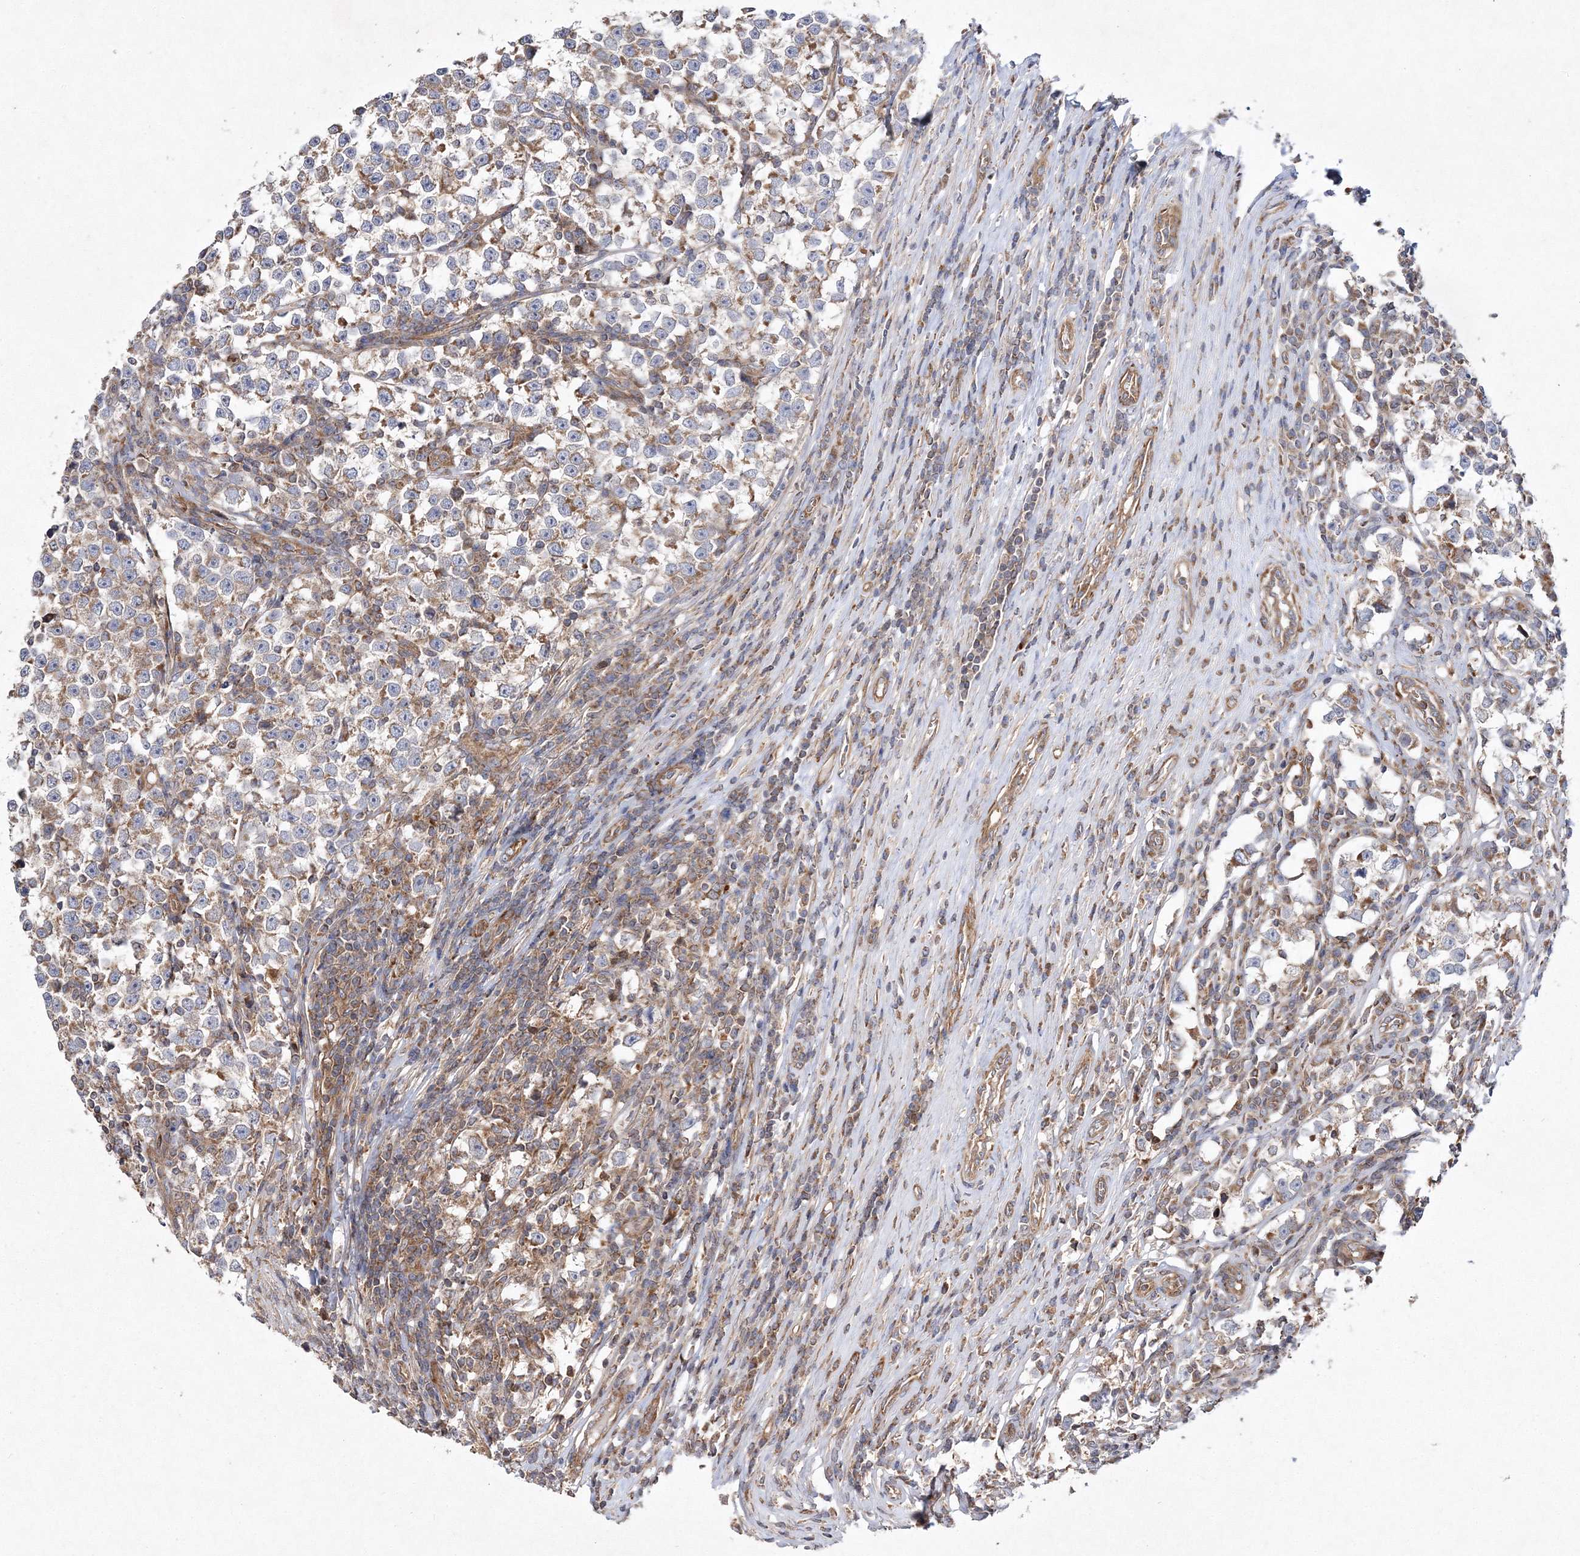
{"staining": {"intensity": "moderate", "quantity": "<25%", "location": "cytoplasmic/membranous"}, "tissue": "testis cancer", "cell_type": "Tumor cells", "image_type": "cancer", "snomed": [{"axis": "morphology", "description": "Normal tissue, NOS"}, {"axis": "morphology", "description": "Seminoma, NOS"}, {"axis": "topography", "description": "Testis"}], "caption": "Human testis cancer (seminoma) stained for a protein (brown) exhibits moderate cytoplasmic/membranous positive expression in about <25% of tumor cells.", "gene": "DNAJC13", "patient": {"sex": "male", "age": 43}}